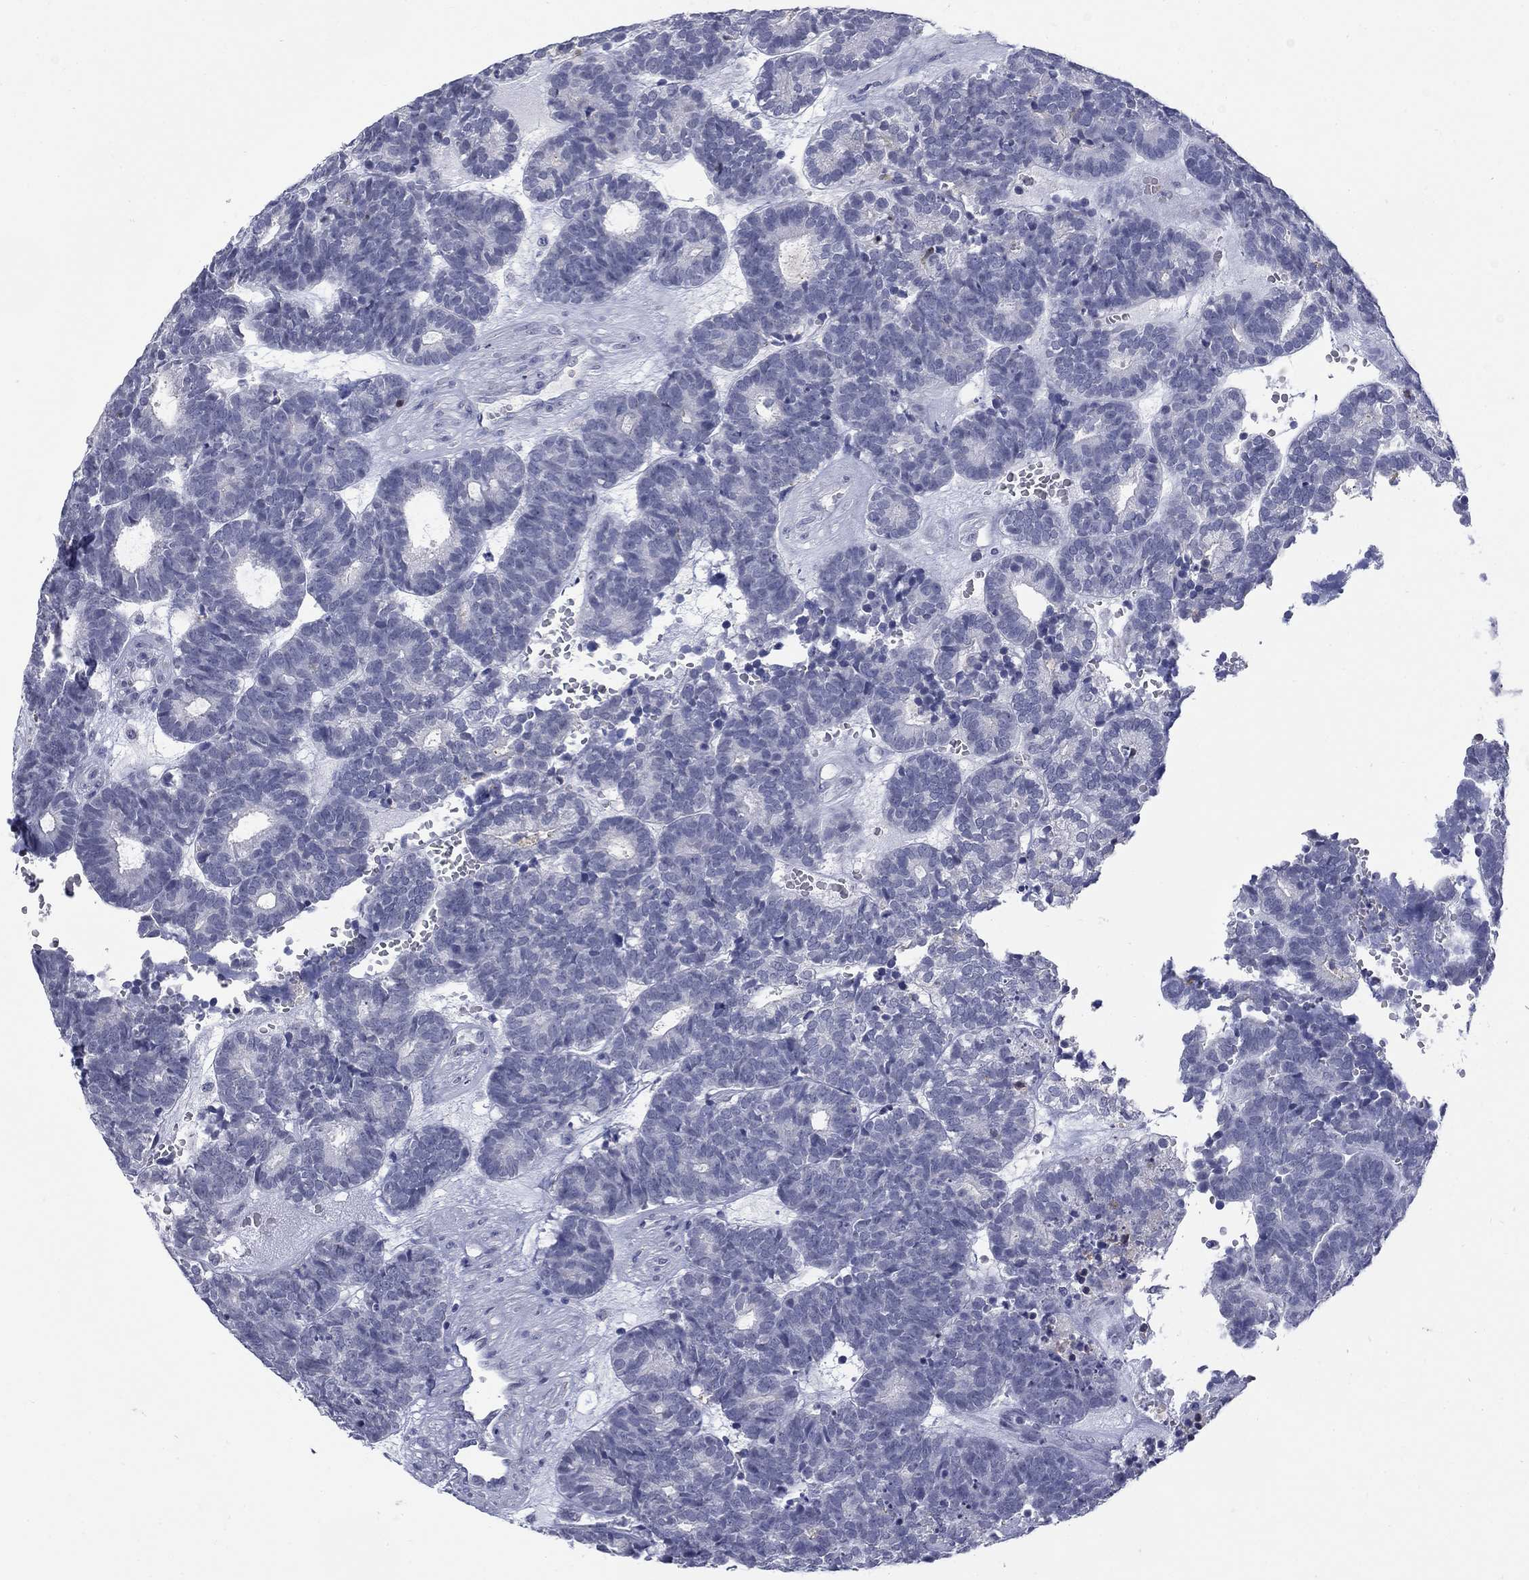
{"staining": {"intensity": "negative", "quantity": "none", "location": "none"}, "tissue": "head and neck cancer", "cell_type": "Tumor cells", "image_type": "cancer", "snomed": [{"axis": "morphology", "description": "Adenocarcinoma, NOS"}, {"axis": "topography", "description": "Head-Neck"}], "caption": "A photomicrograph of human head and neck adenocarcinoma is negative for staining in tumor cells.", "gene": "ECEL1", "patient": {"sex": "female", "age": 81}}